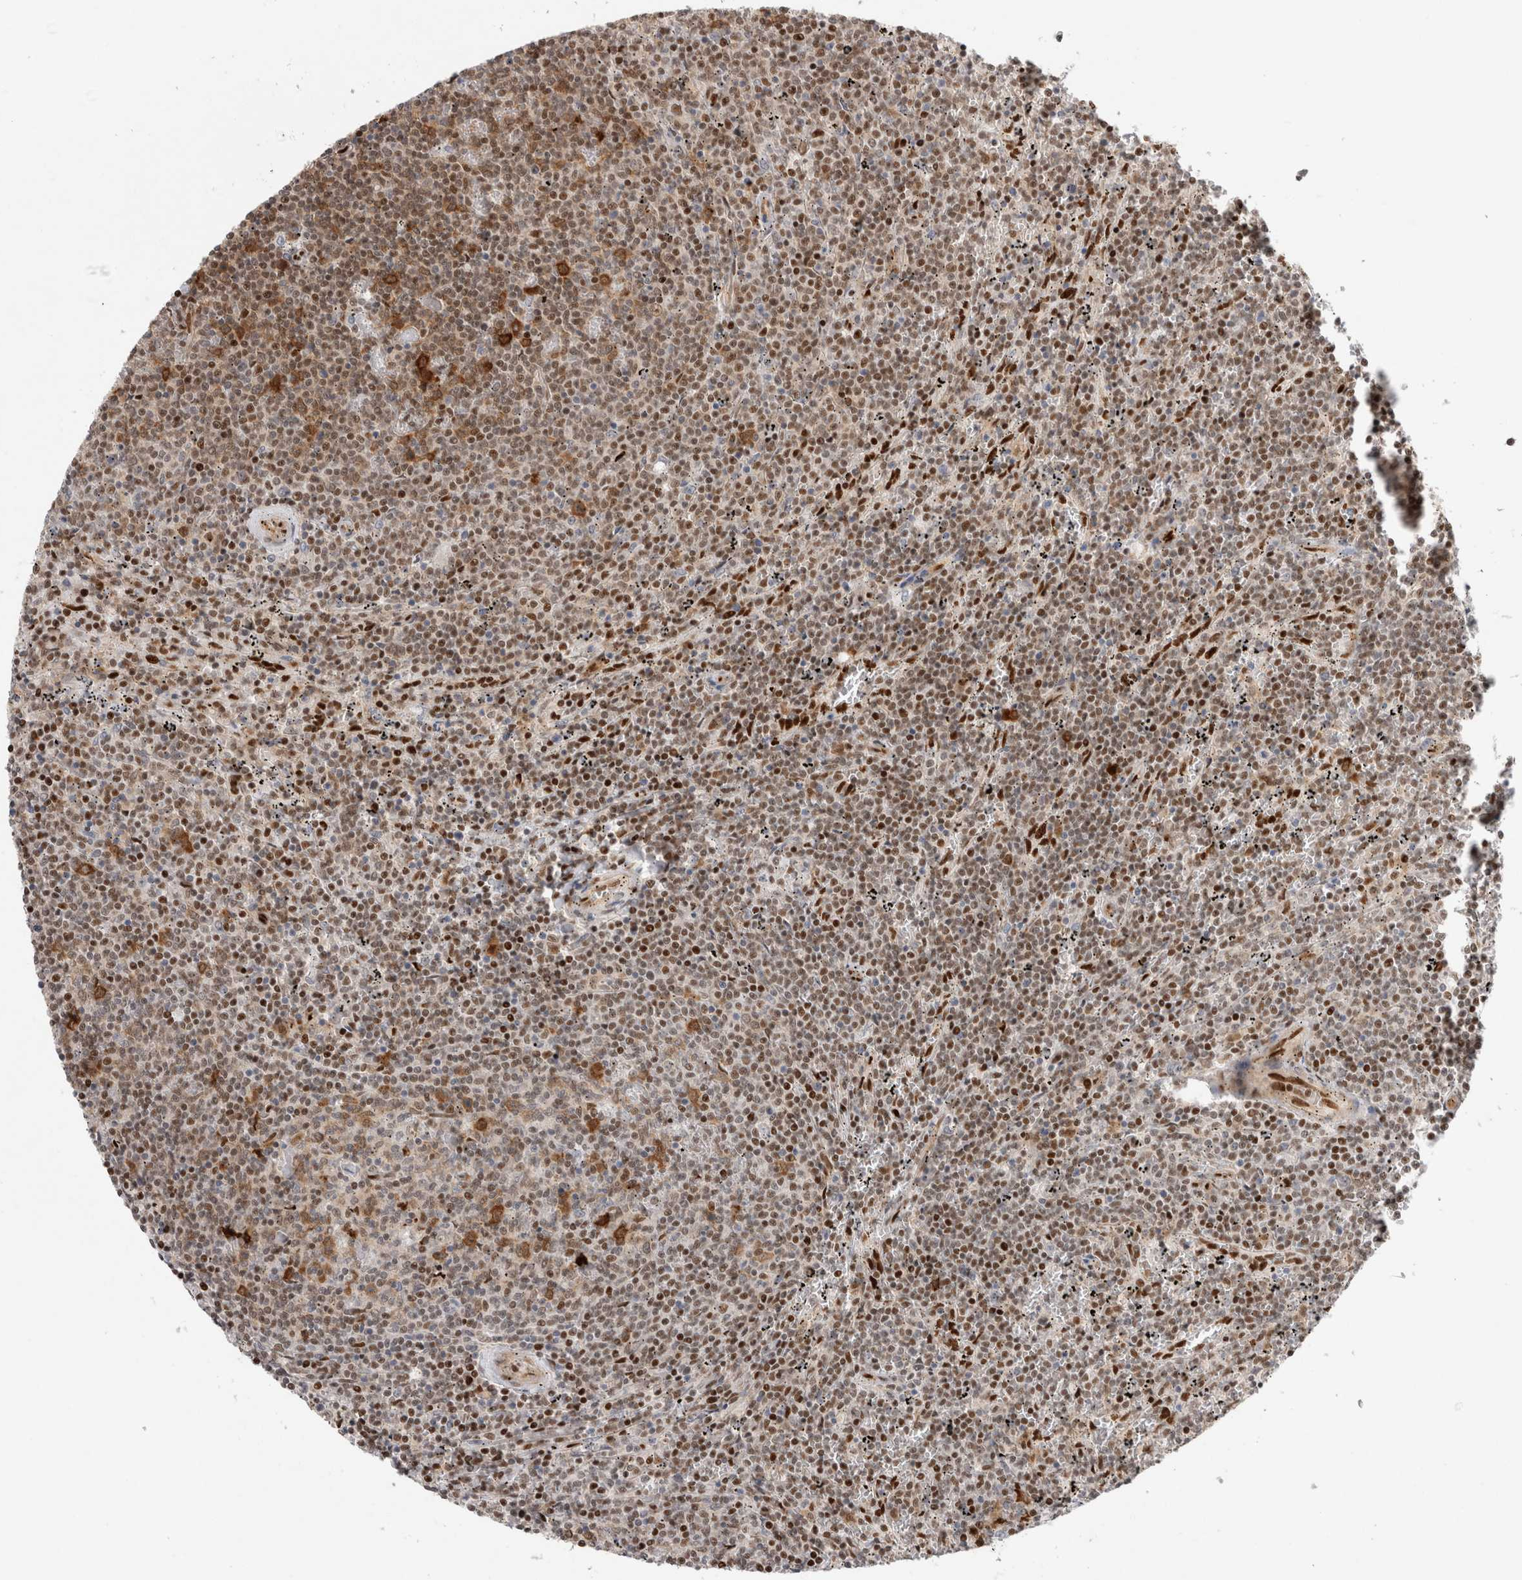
{"staining": {"intensity": "moderate", "quantity": ">75%", "location": "cytoplasmic/membranous,nuclear"}, "tissue": "lymphoma", "cell_type": "Tumor cells", "image_type": "cancer", "snomed": [{"axis": "morphology", "description": "Malignant lymphoma, non-Hodgkin's type, Low grade"}, {"axis": "topography", "description": "Spleen"}], "caption": "Protein expression analysis of human malignant lymphoma, non-Hodgkin's type (low-grade) reveals moderate cytoplasmic/membranous and nuclear positivity in about >75% of tumor cells.", "gene": "TCF4", "patient": {"sex": "female", "age": 50}}